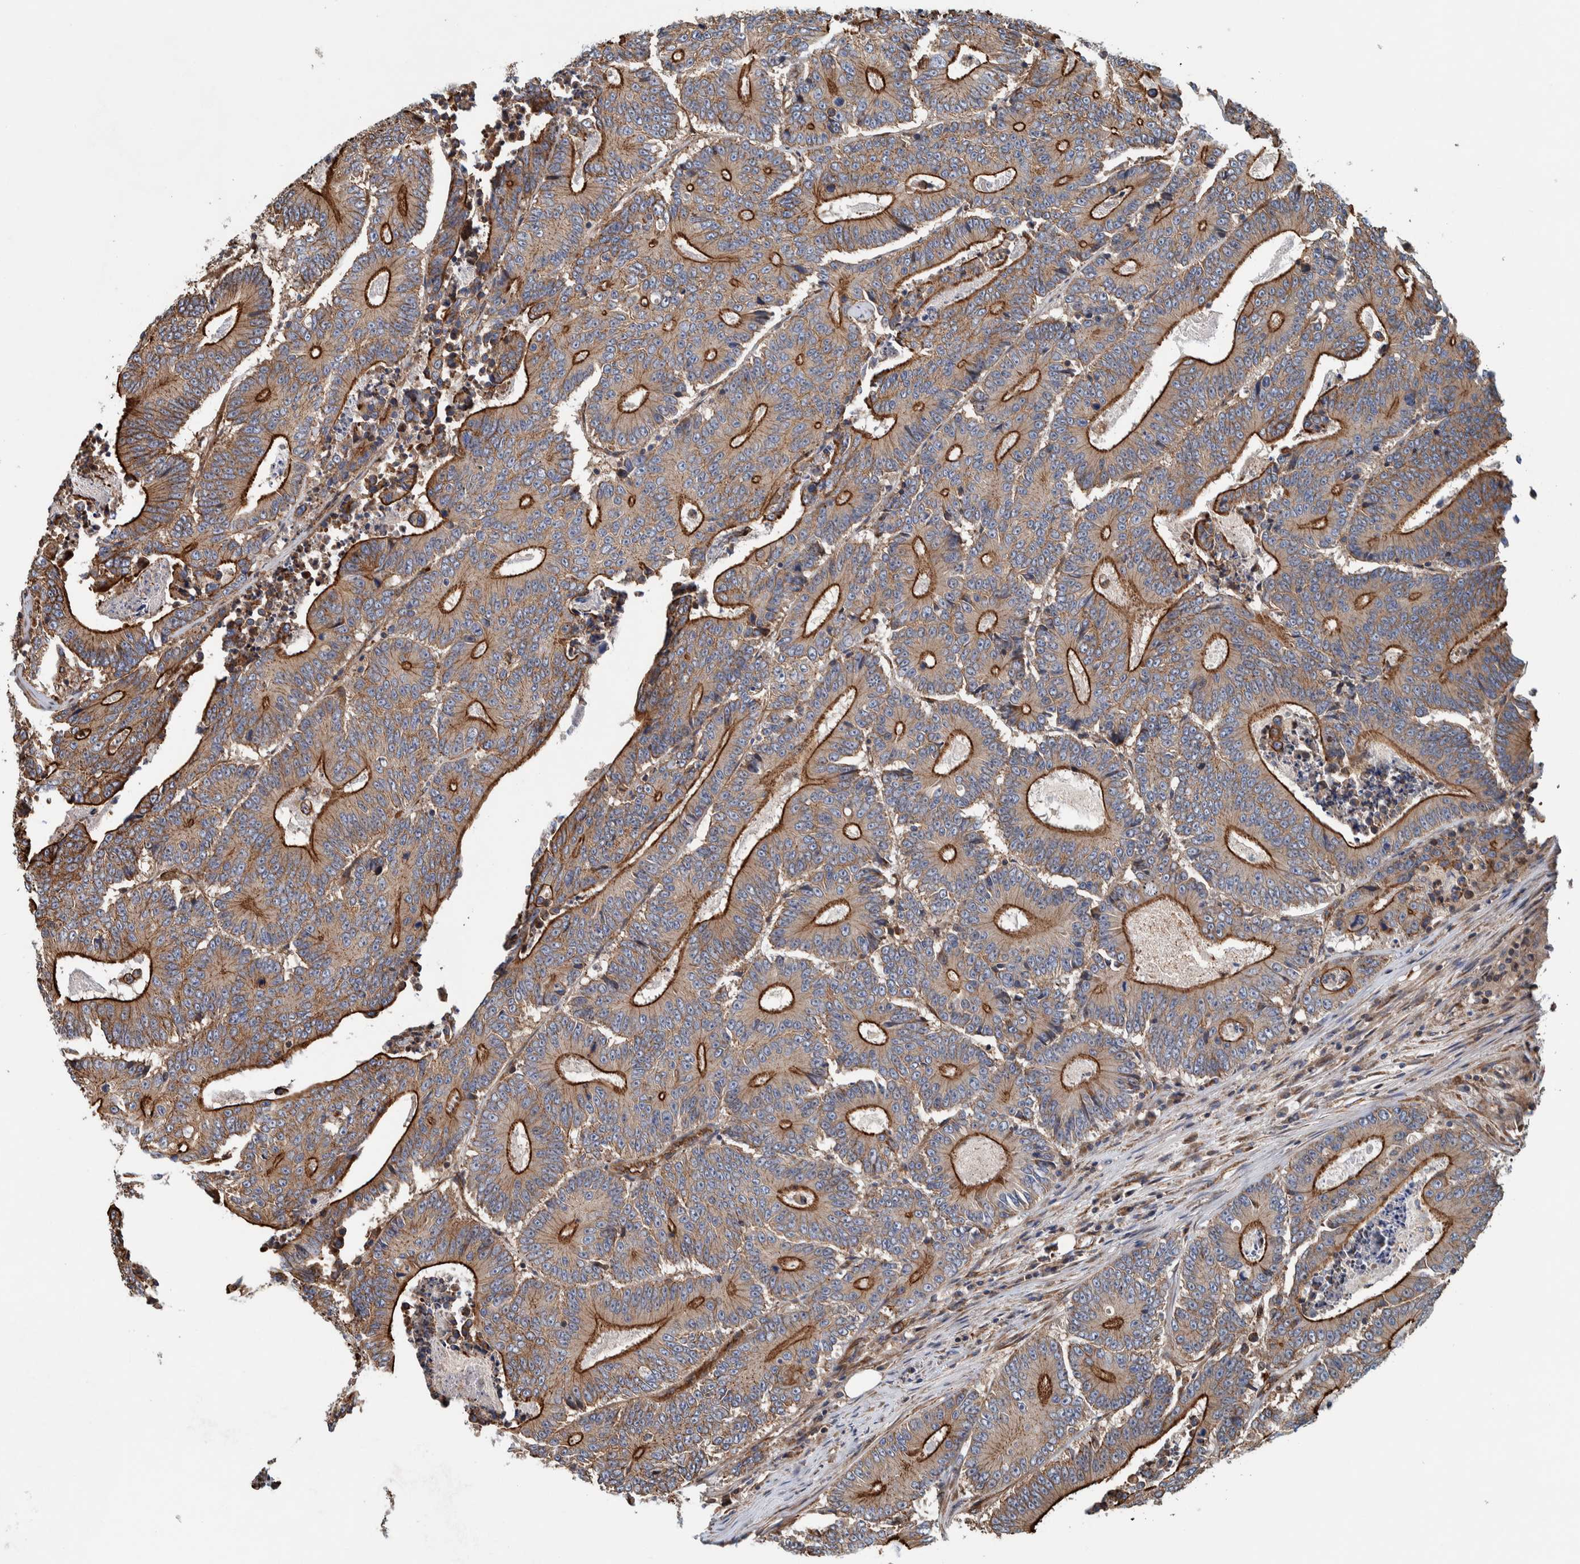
{"staining": {"intensity": "strong", "quantity": "25%-75%", "location": "cytoplasmic/membranous"}, "tissue": "colorectal cancer", "cell_type": "Tumor cells", "image_type": "cancer", "snomed": [{"axis": "morphology", "description": "Adenocarcinoma, NOS"}, {"axis": "topography", "description": "Colon"}], "caption": "IHC histopathology image of neoplastic tissue: human colorectal adenocarcinoma stained using immunohistochemistry demonstrates high levels of strong protein expression localized specifically in the cytoplasmic/membranous of tumor cells, appearing as a cytoplasmic/membranous brown color.", "gene": "PKD1L1", "patient": {"sex": "male", "age": 83}}